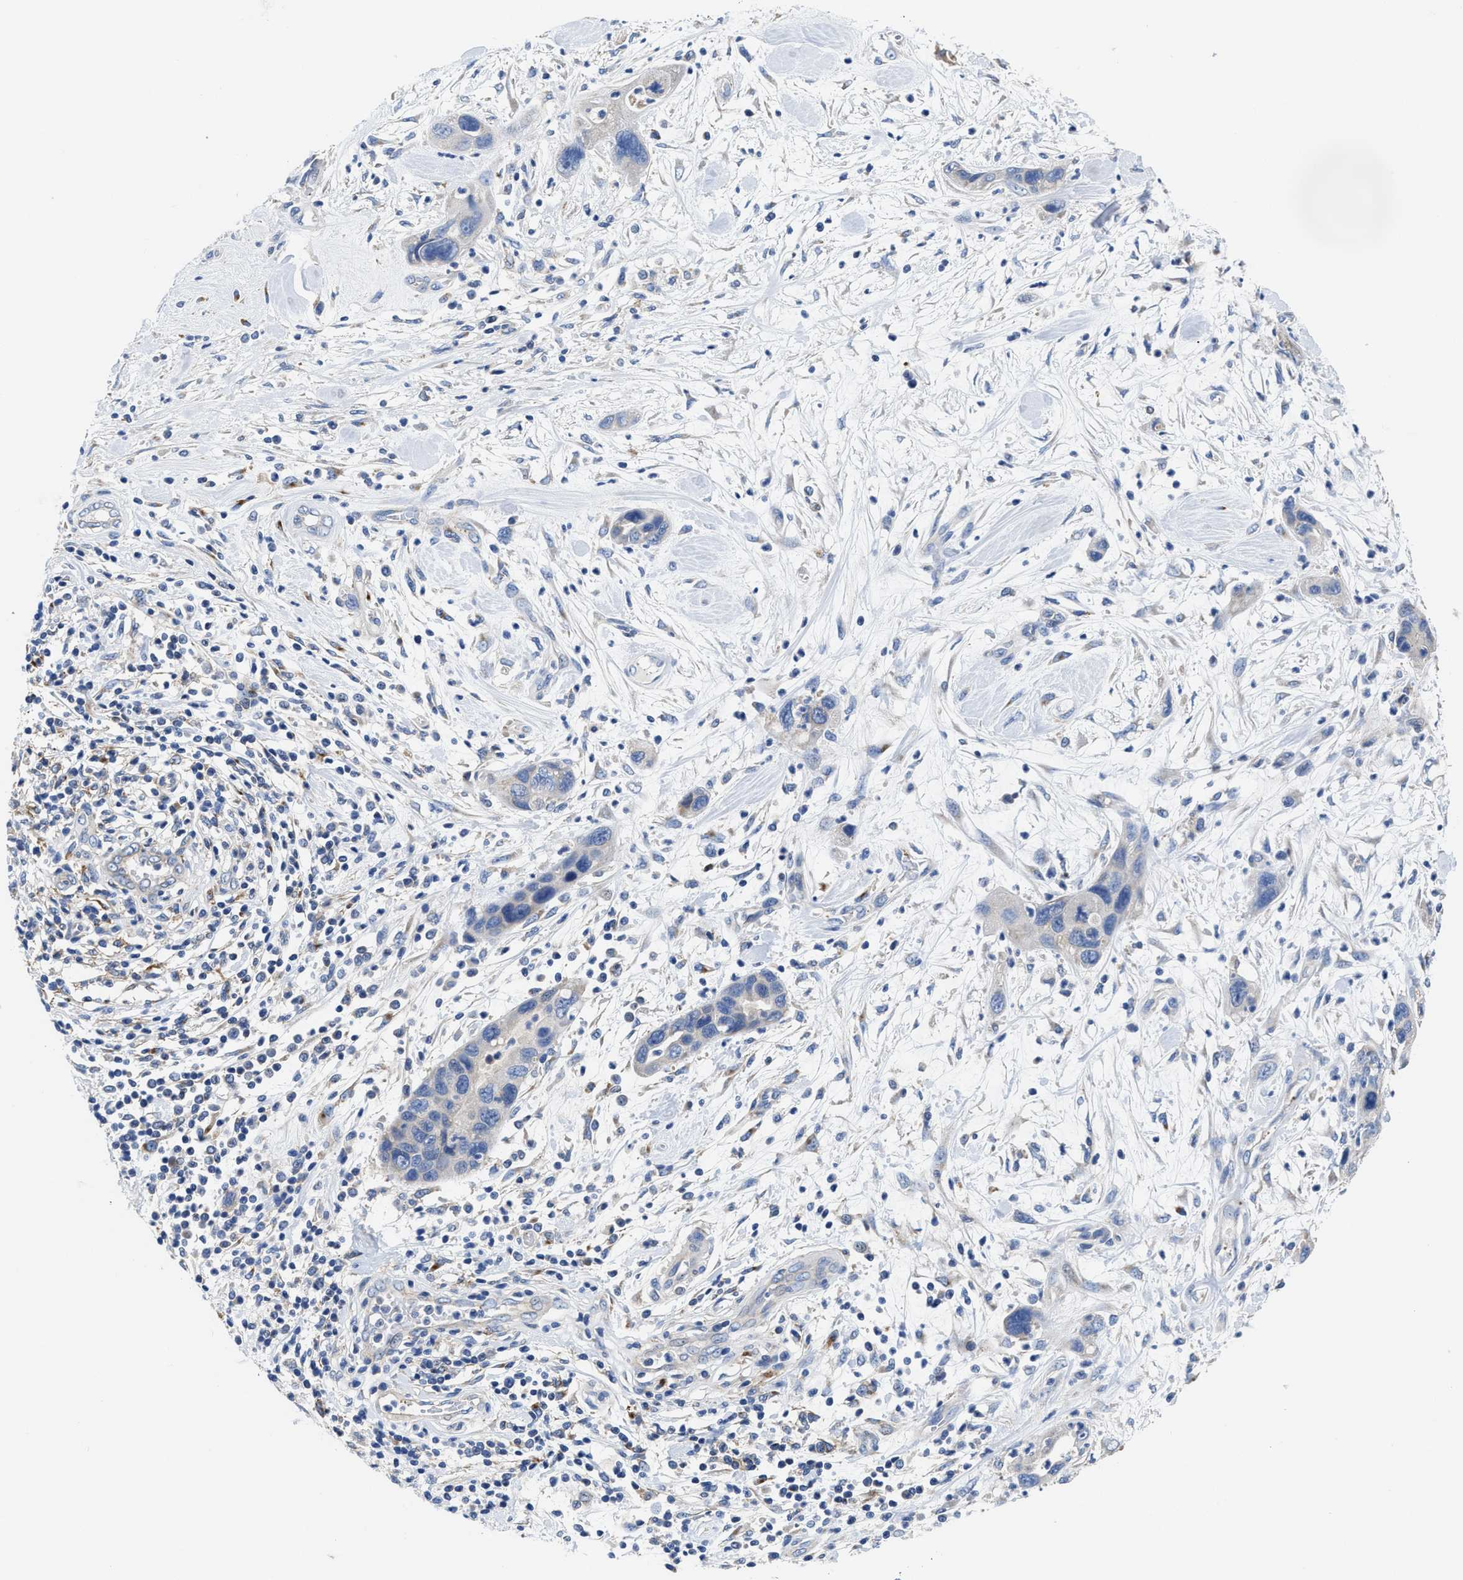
{"staining": {"intensity": "negative", "quantity": "none", "location": "none"}, "tissue": "pancreatic cancer", "cell_type": "Tumor cells", "image_type": "cancer", "snomed": [{"axis": "morphology", "description": "Adenocarcinoma, NOS"}, {"axis": "topography", "description": "Pancreas"}], "caption": "Image shows no significant protein staining in tumor cells of adenocarcinoma (pancreatic).", "gene": "TMEM30A", "patient": {"sex": "female", "age": 70}}